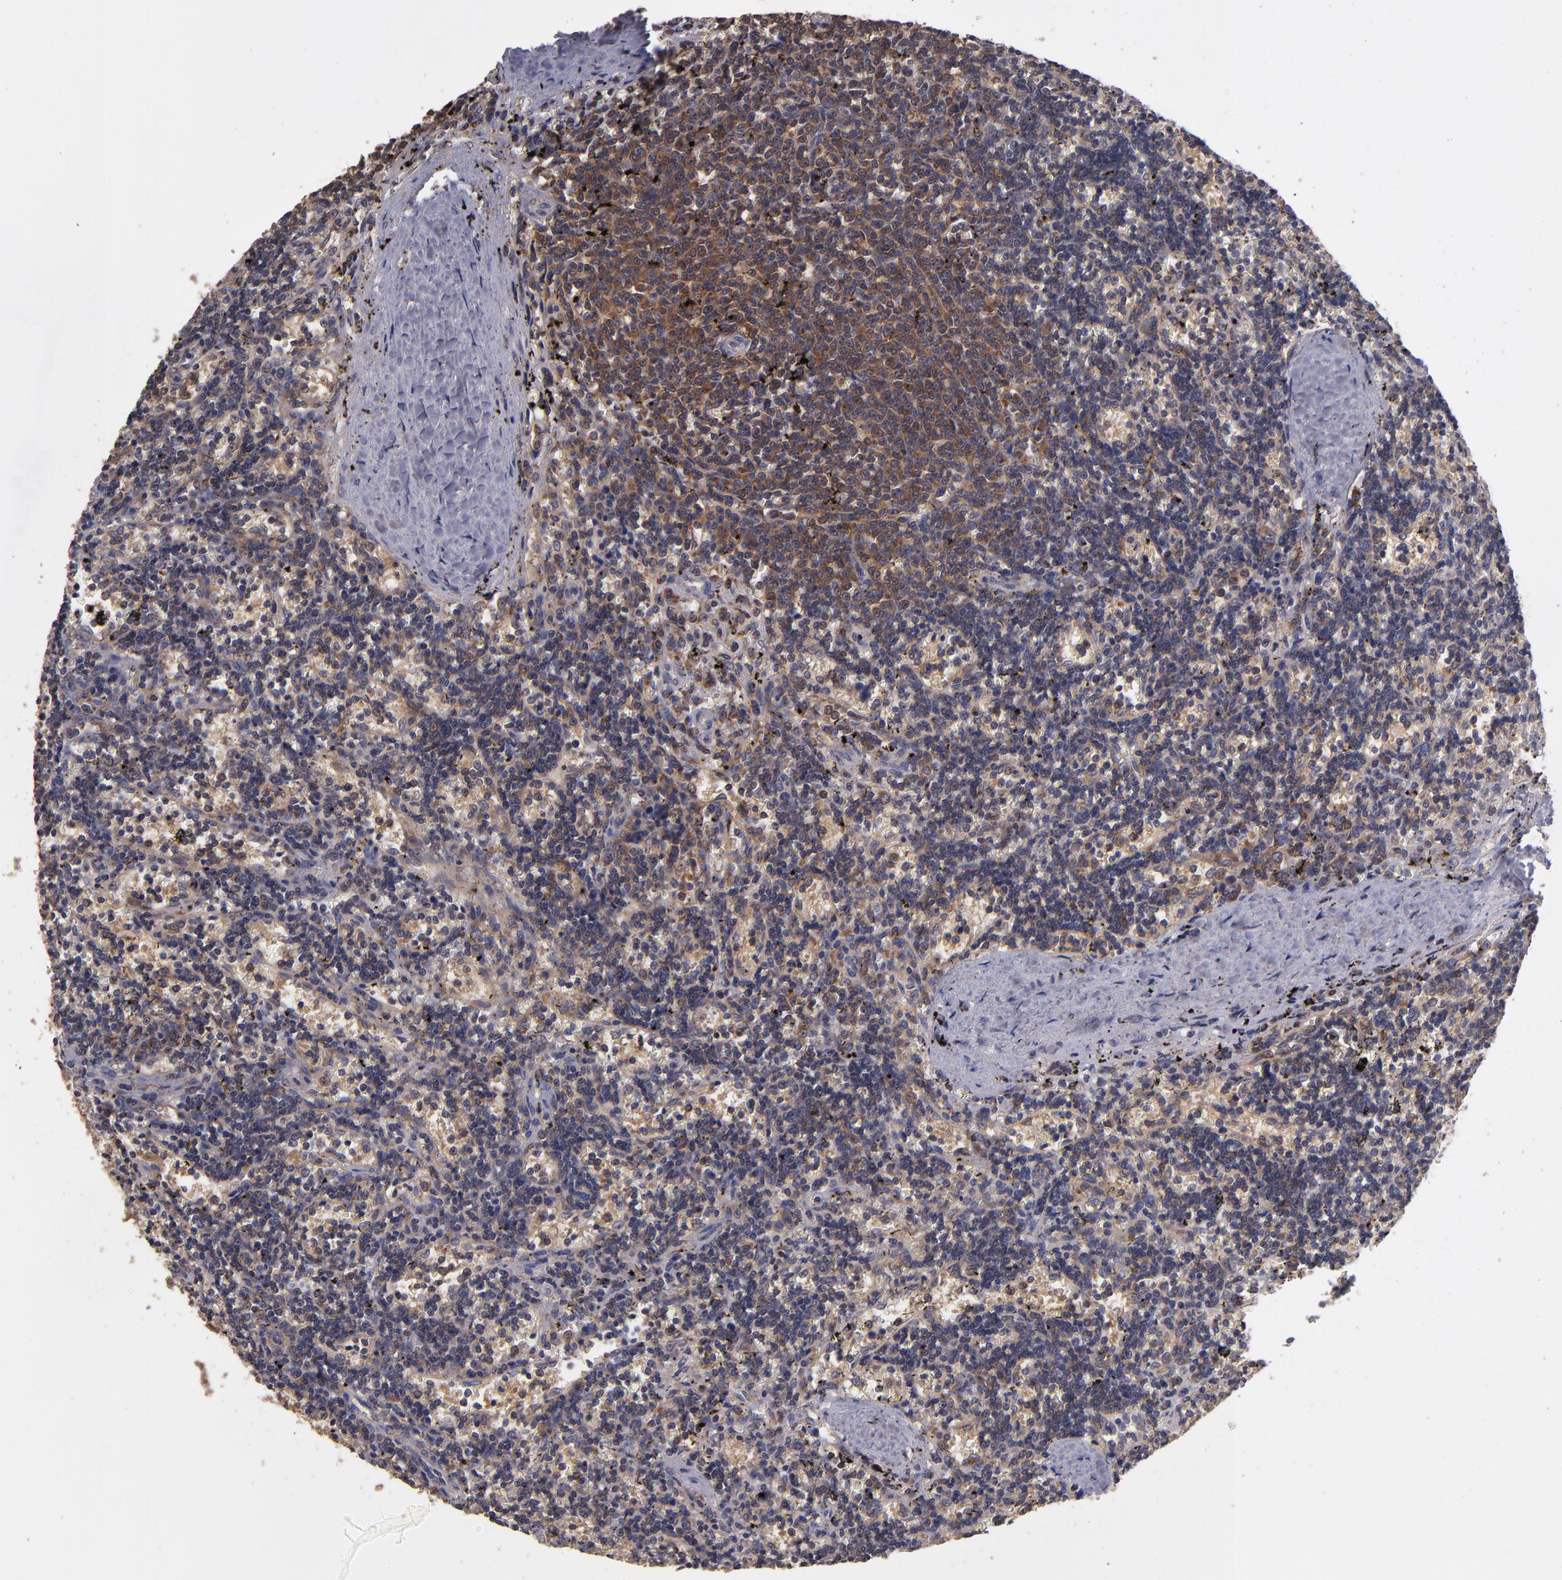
{"staining": {"intensity": "moderate", "quantity": ">75%", "location": "cytoplasmic/membranous"}, "tissue": "lymphoma", "cell_type": "Tumor cells", "image_type": "cancer", "snomed": [{"axis": "morphology", "description": "Malignant lymphoma, non-Hodgkin's type, Low grade"}, {"axis": "topography", "description": "Spleen"}], "caption": "DAB (3,3'-diaminobenzidine) immunohistochemical staining of human low-grade malignant lymphoma, non-Hodgkin's type shows moderate cytoplasmic/membranous protein staining in about >75% of tumor cells.", "gene": "NF2", "patient": {"sex": "male", "age": 60}}